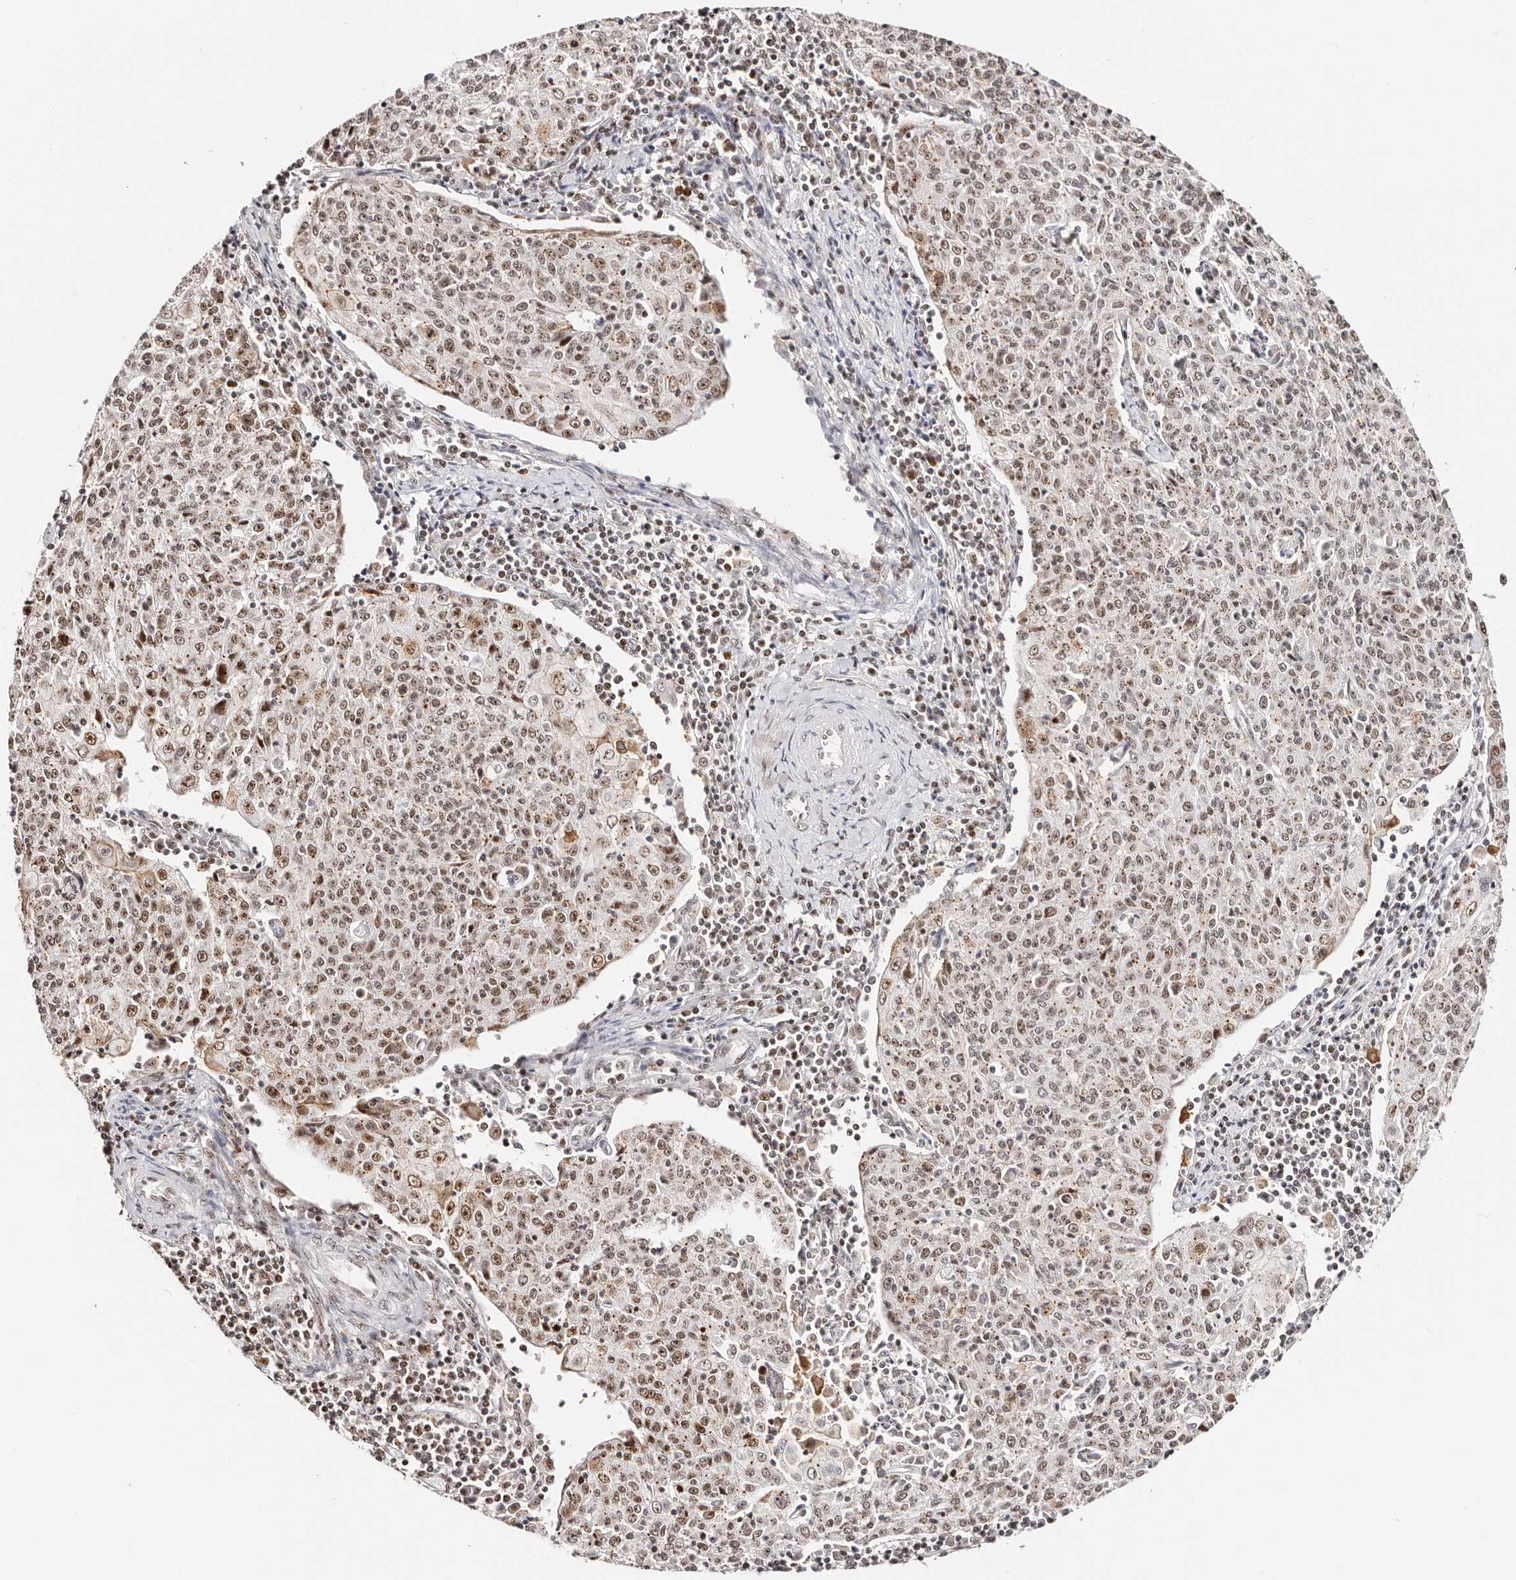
{"staining": {"intensity": "moderate", "quantity": ">75%", "location": "nuclear"}, "tissue": "cervical cancer", "cell_type": "Tumor cells", "image_type": "cancer", "snomed": [{"axis": "morphology", "description": "Squamous cell carcinoma, NOS"}, {"axis": "topography", "description": "Cervix"}], "caption": "Protein expression analysis of cervical squamous cell carcinoma exhibits moderate nuclear positivity in about >75% of tumor cells.", "gene": "IQGAP3", "patient": {"sex": "female", "age": 48}}